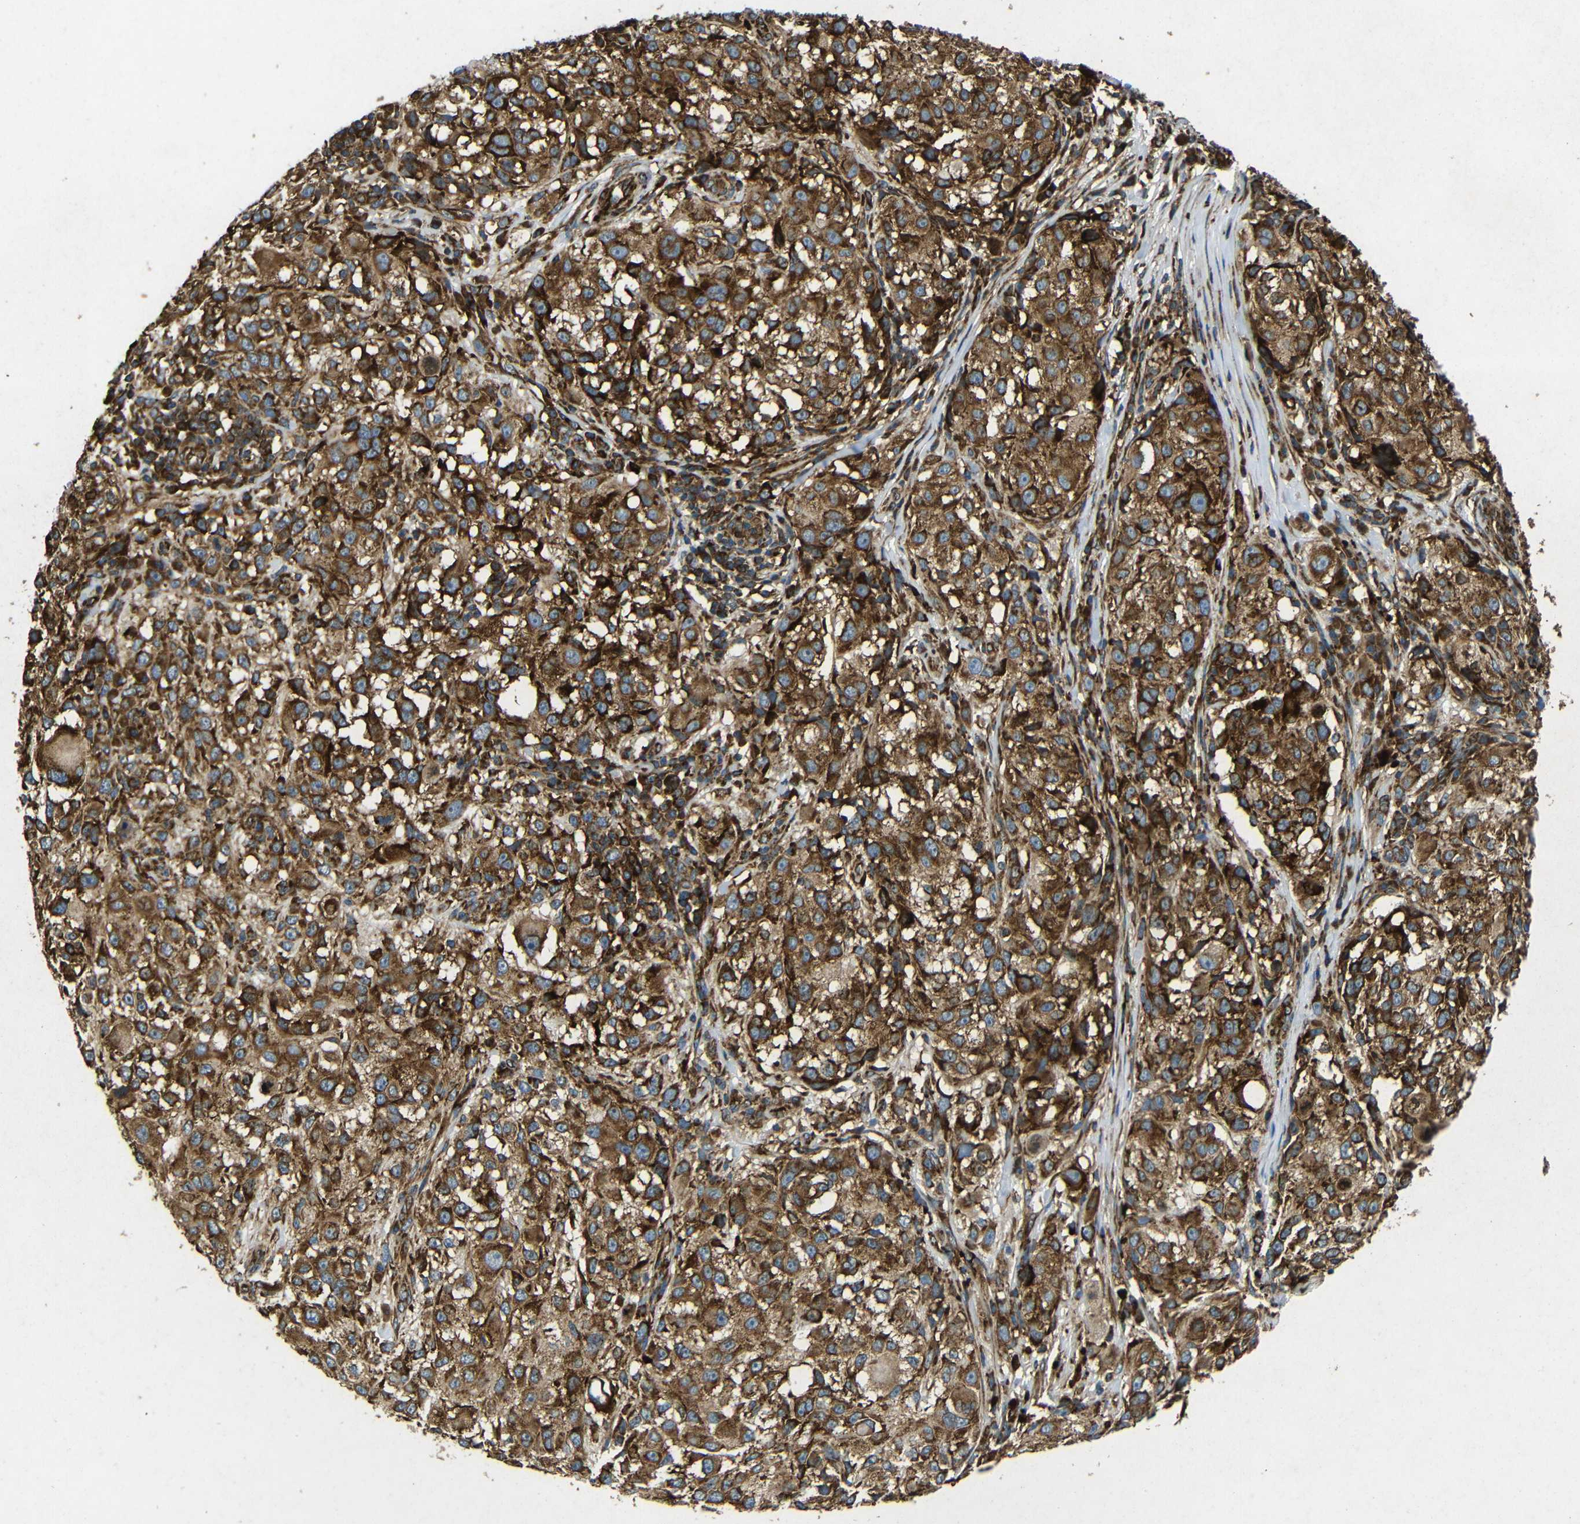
{"staining": {"intensity": "strong", "quantity": ">75%", "location": "cytoplasmic/membranous"}, "tissue": "melanoma", "cell_type": "Tumor cells", "image_type": "cancer", "snomed": [{"axis": "morphology", "description": "Necrosis, NOS"}, {"axis": "morphology", "description": "Malignant melanoma, NOS"}, {"axis": "topography", "description": "Skin"}], "caption": "The histopathology image displays staining of melanoma, revealing strong cytoplasmic/membranous protein positivity (brown color) within tumor cells. (Brightfield microscopy of DAB IHC at high magnification).", "gene": "BTF3", "patient": {"sex": "female", "age": 87}}